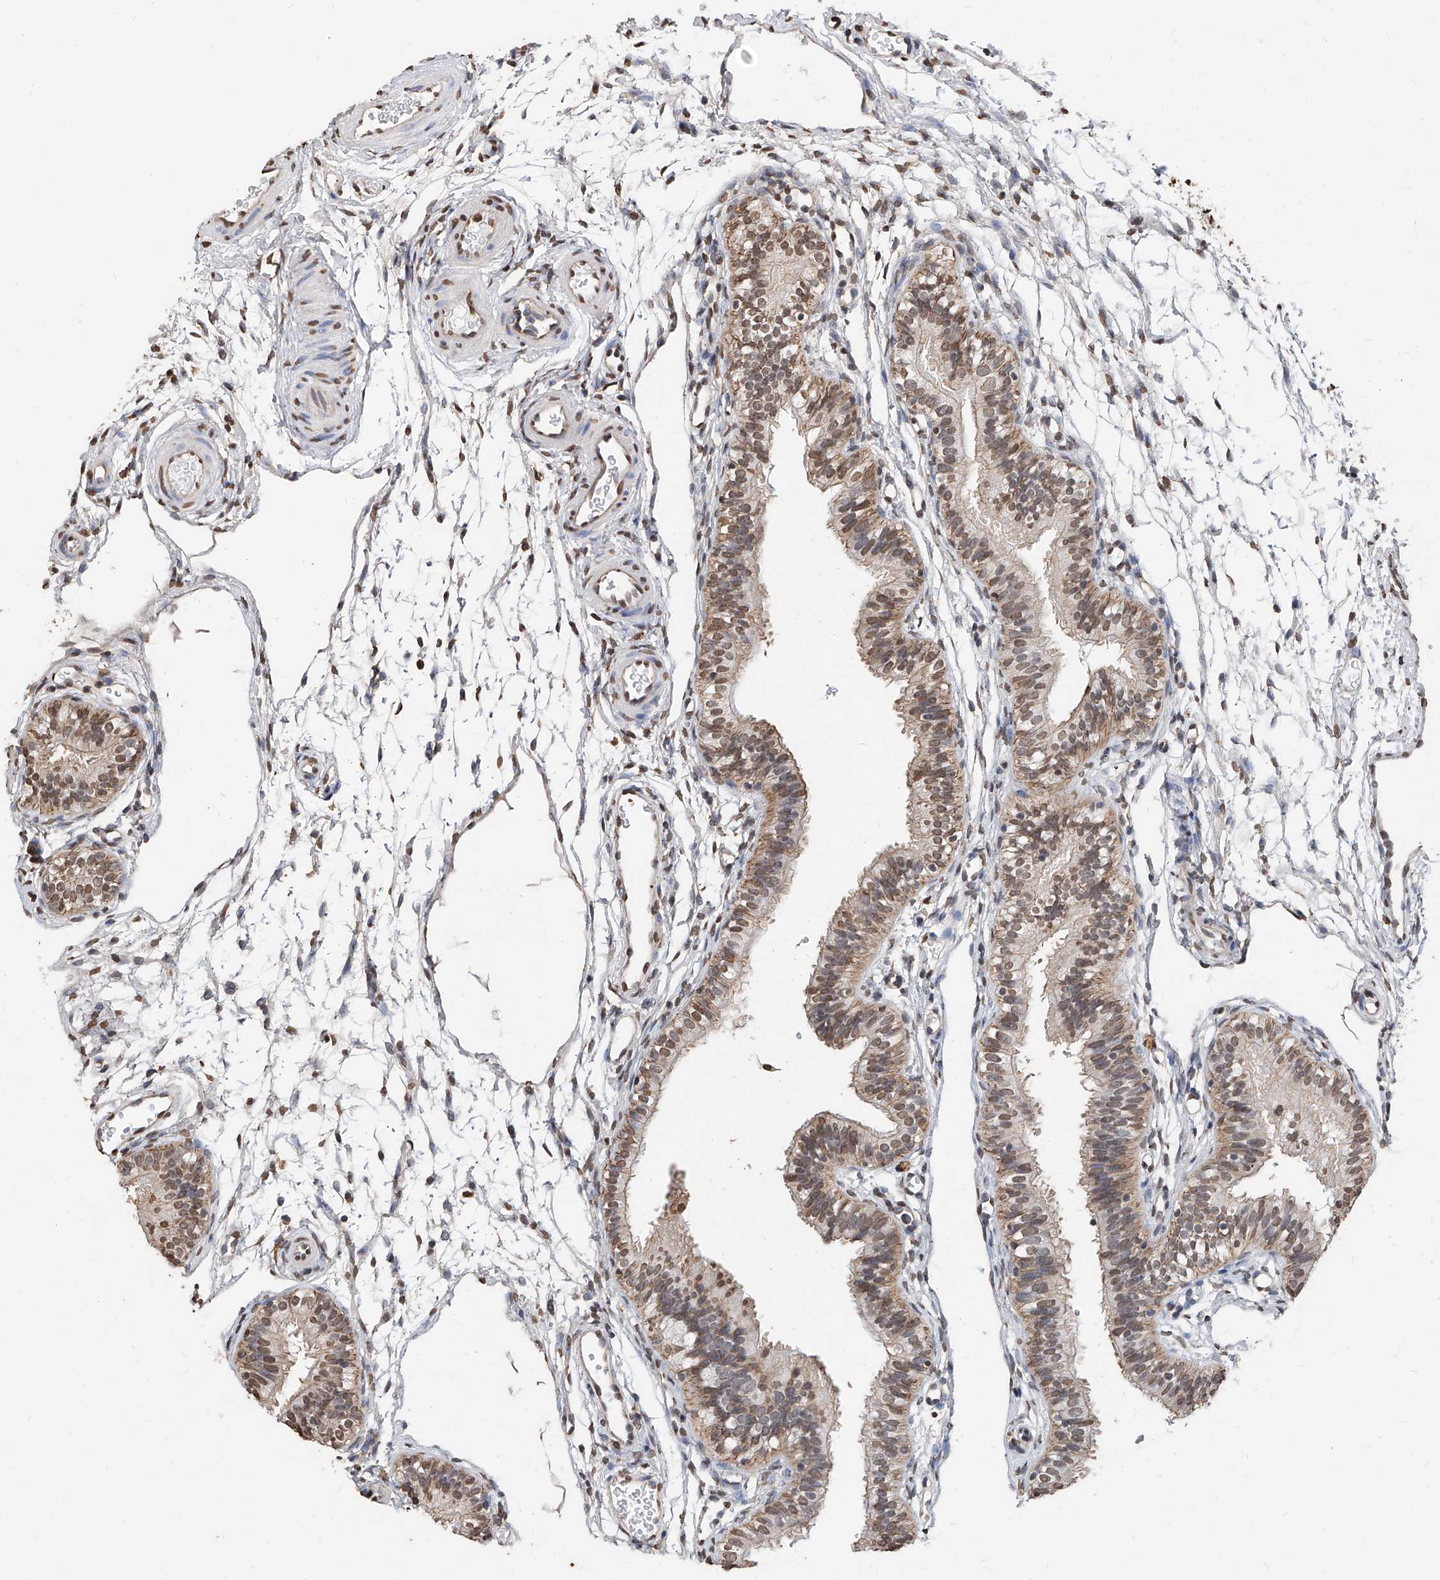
{"staining": {"intensity": "weak", "quantity": "25%-75%", "location": "cytoplasmic/membranous,nuclear"}, "tissue": "fallopian tube", "cell_type": "Glandular cells", "image_type": "normal", "snomed": [{"axis": "morphology", "description": "Normal tissue, NOS"}, {"axis": "topography", "description": "Fallopian tube"}], "caption": "Approximately 25%-75% of glandular cells in unremarkable human fallopian tube reveal weak cytoplasmic/membranous,nuclear protein positivity as visualized by brown immunohistochemical staining.", "gene": "RP9", "patient": {"sex": "female", "age": 35}}